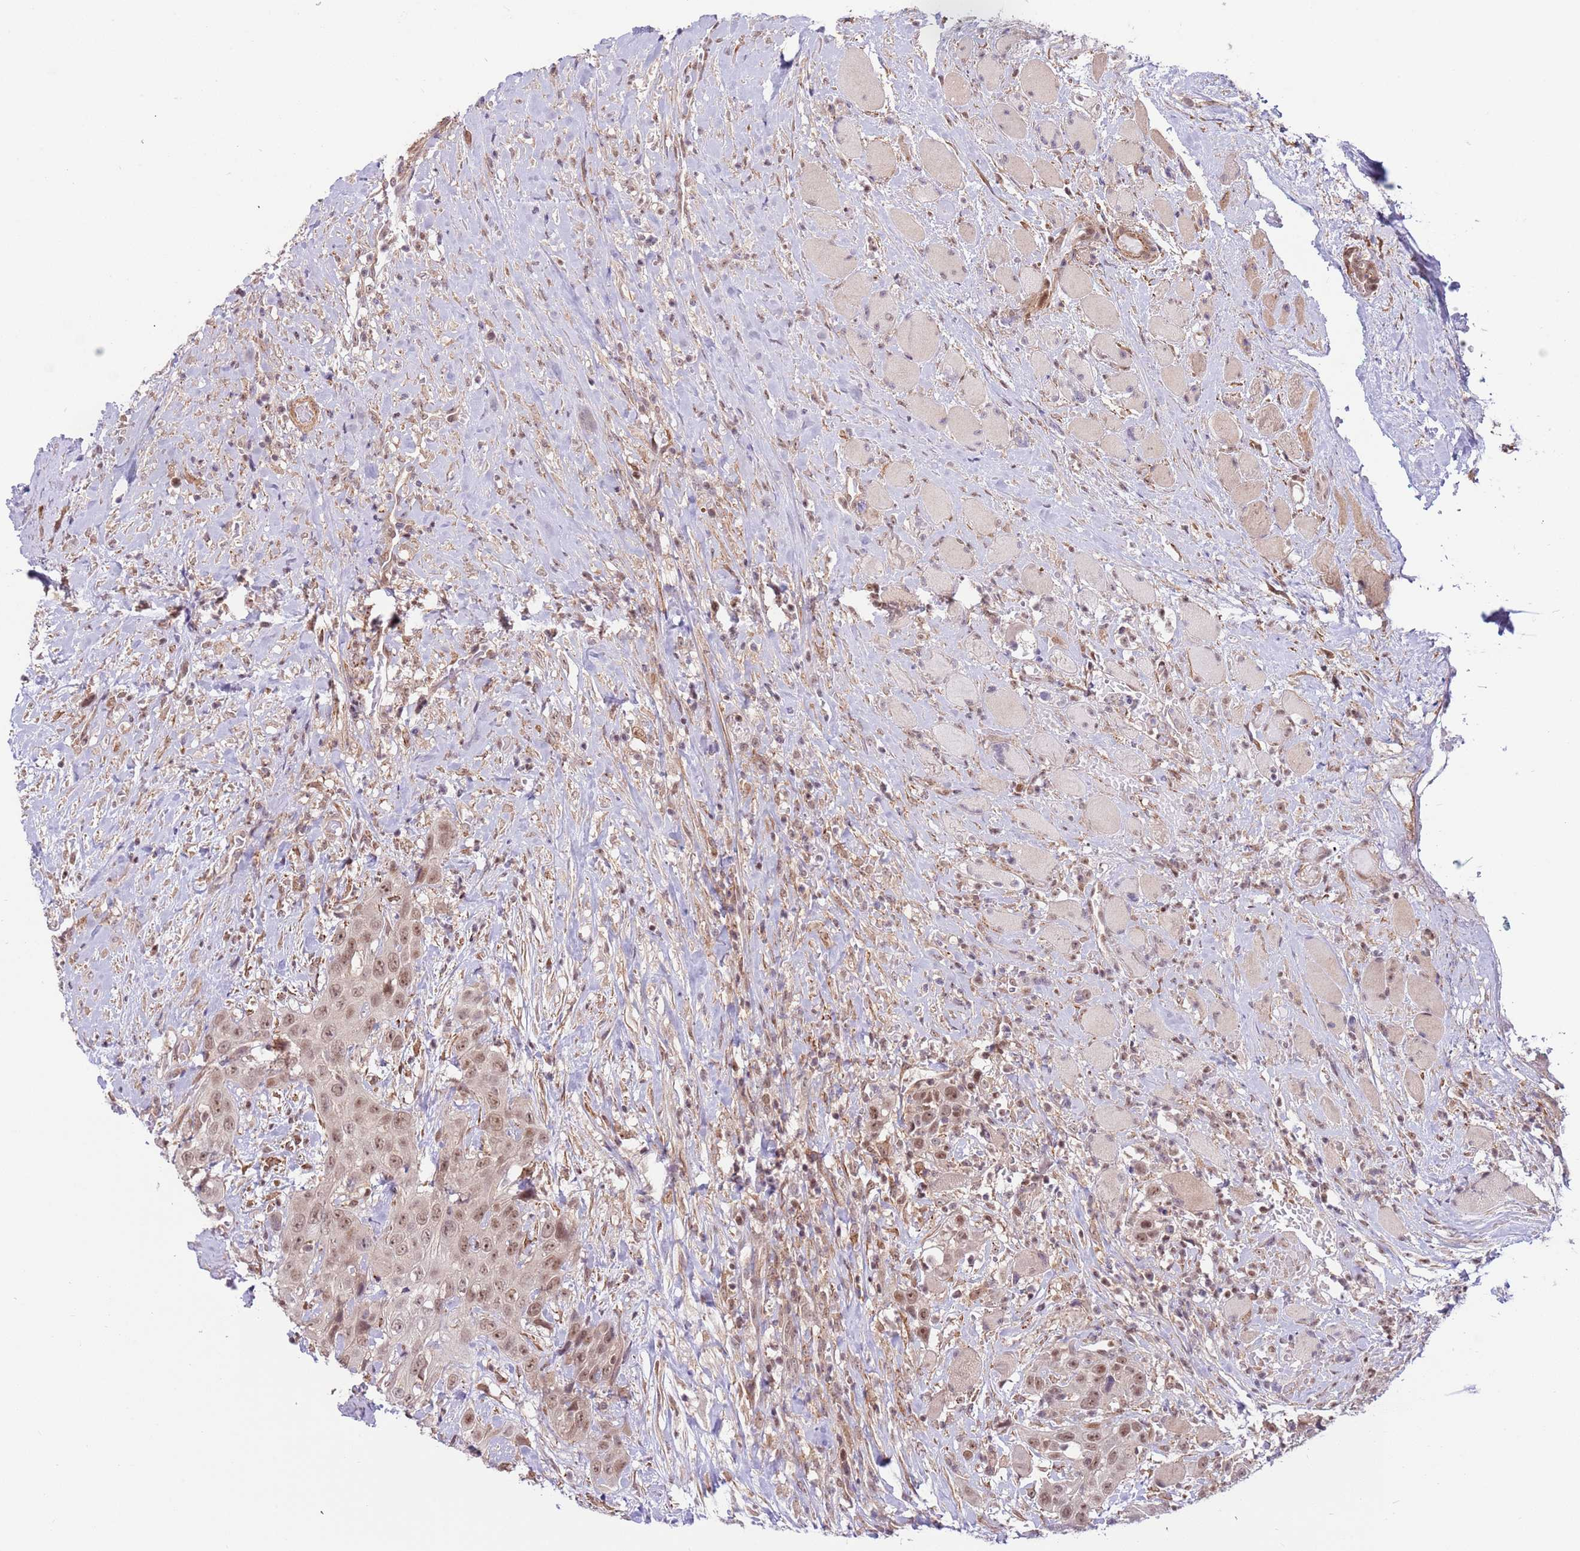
{"staining": {"intensity": "weak", "quantity": ">75%", "location": "nuclear"}, "tissue": "head and neck cancer", "cell_type": "Tumor cells", "image_type": "cancer", "snomed": [{"axis": "morphology", "description": "Squamous cell carcinoma, NOS"}, {"axis": "topography", "description": "Head-Neck"}], "caption": "An image of human head and neck cancer (squamous cell carcinoma) stained for a protein shows weak nuclear brown staining in tumor cells. (Stains: DAB (3,3'-diaminobenzidine) in brown, nuclei in blue, Microscopy: brightfield microscopy at high magnification).", "gene": "DCAF4", "patient": {"sex": "male", "age": 81}}